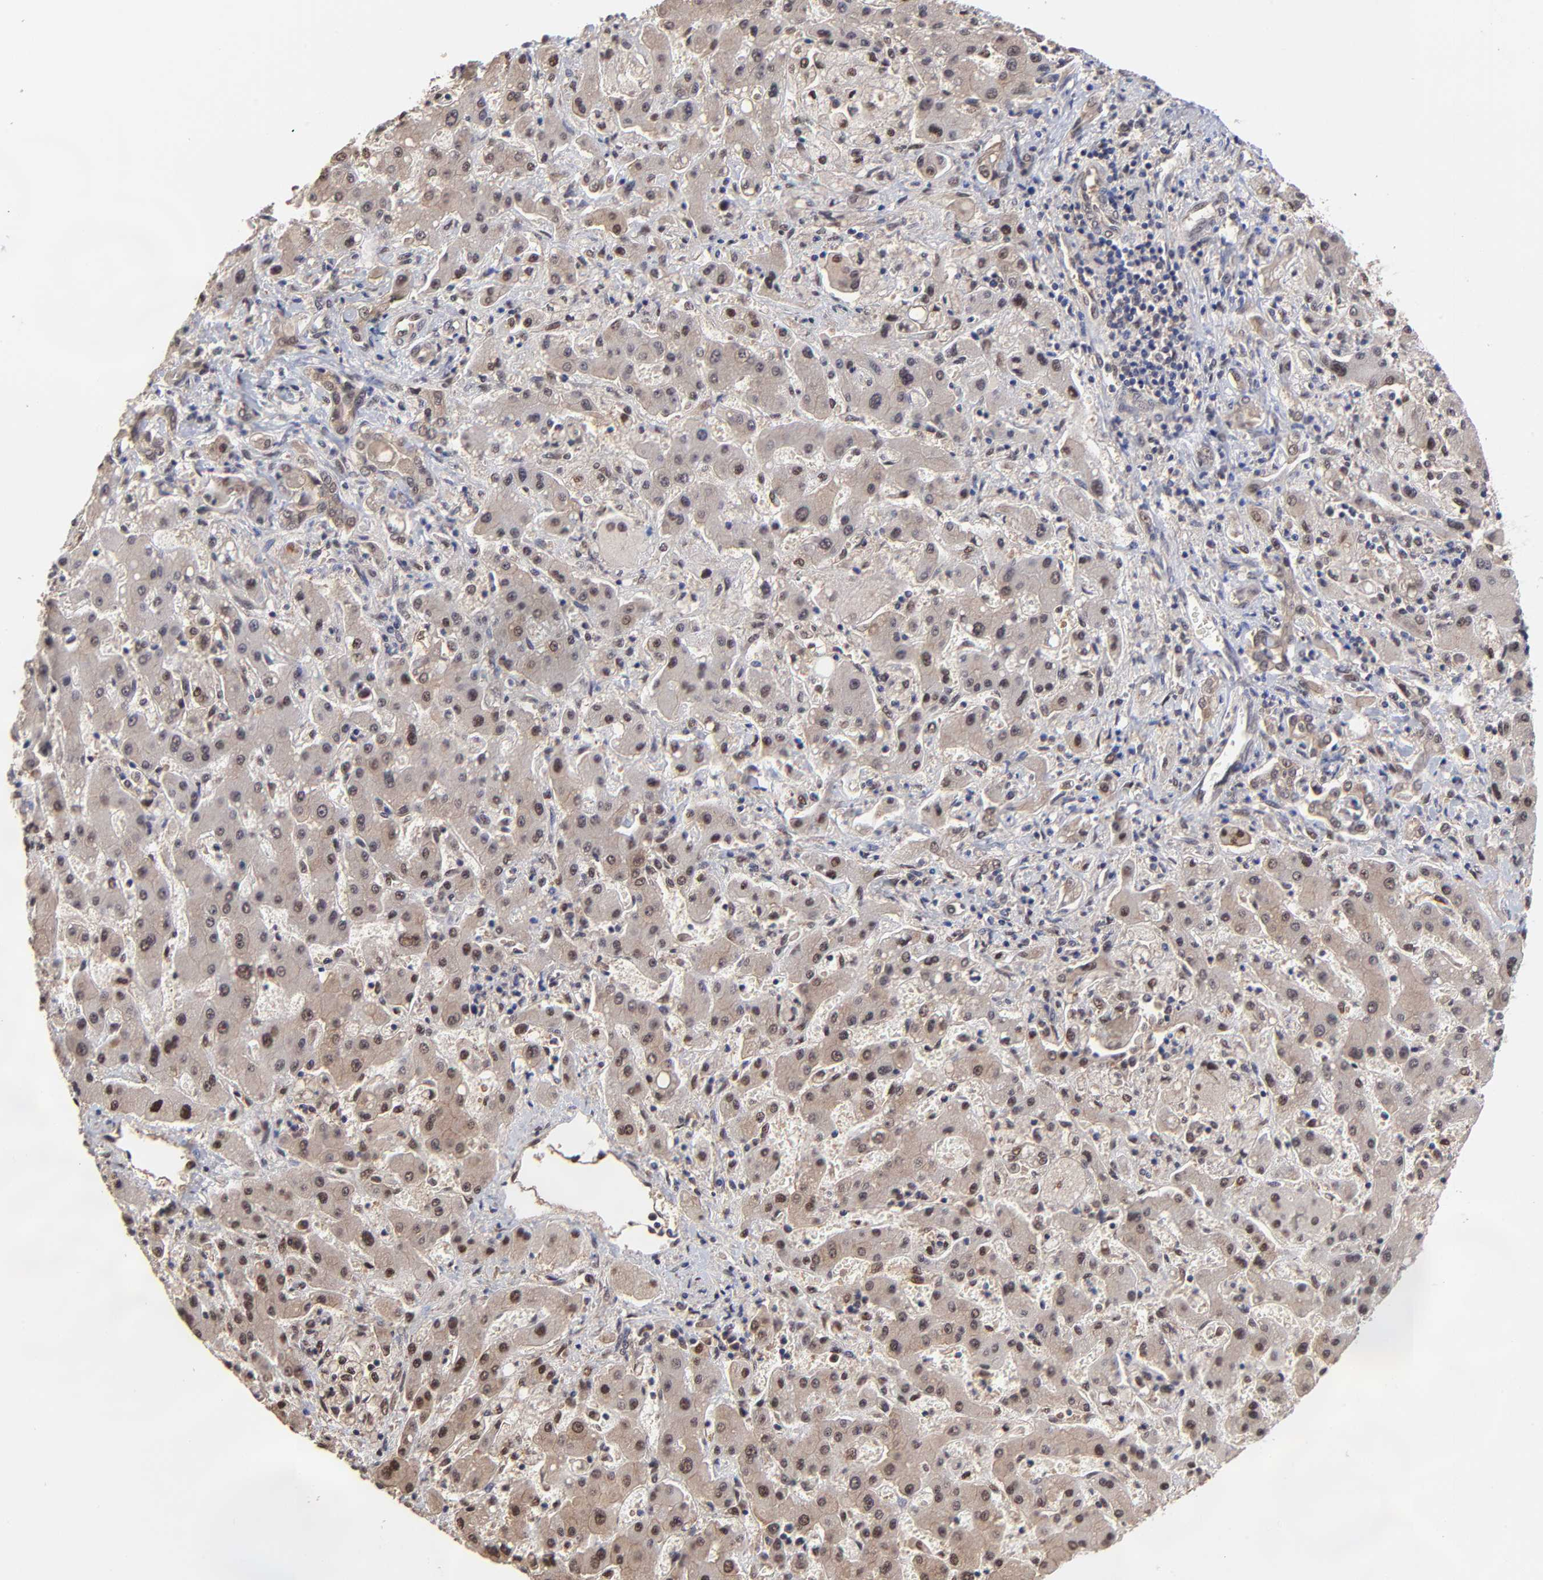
{"staining": {"intensity": "weak", "quantity": "25%-75%", "location": "nuclear"}, "tissue": "liver cancer", "cell_type": "Tumor cells", "image_type": "cancer", "snomed": [{"axis": "morphology", "description": "Cholangiocarcinoma"}, {"axis": "topography", "description": "Liver"}], "caption": "Protein staining of cholangiocarcinoma (liver) tissue demonstrates weak nuclear expression in about 25%-75% of tumor cells.", "gene": "PSMC4", "patient": {"sex": "male", "age": 50}}